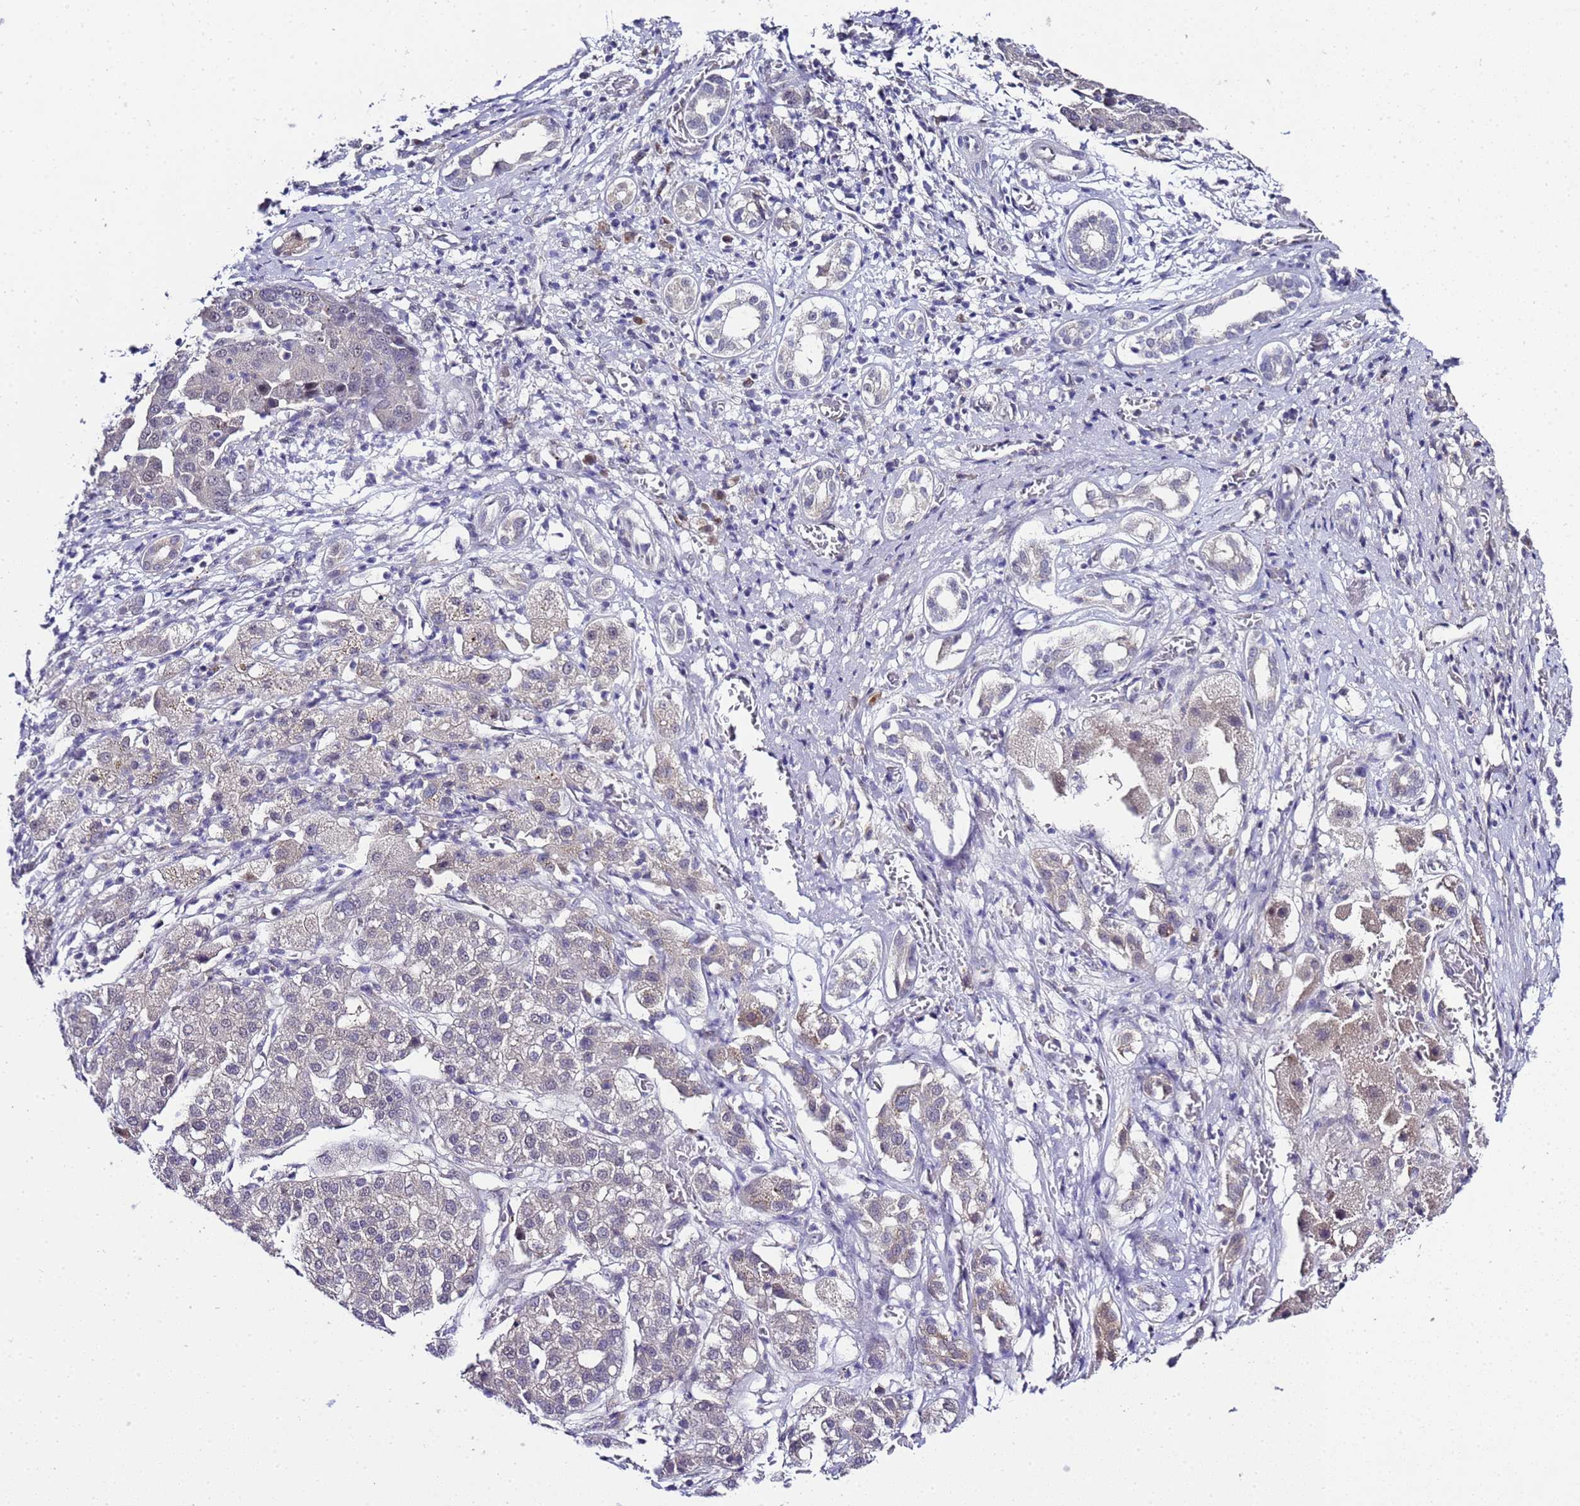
{"staining": {"intensity": "negative", "quantity": "none", "location": "none"}, "tissue": "liver cancer", "cell_type": "Tumor cells", "image_type": "cancer", "snomed": [{"axis": "morphology", "description": "Carcinoma, Hepatocellular, NOS"}, {"axis": "topography", "description": "Liver"}], "caption": "Tumor cells are negative for protein expression in human liver hepatocellular carcinoma. The staining is performed using DAB brown chromogen with nuclei counter-stained in using hematoxylin.", "gene": "C19orf47", "patient": {"sex": "male", "age": 65}}